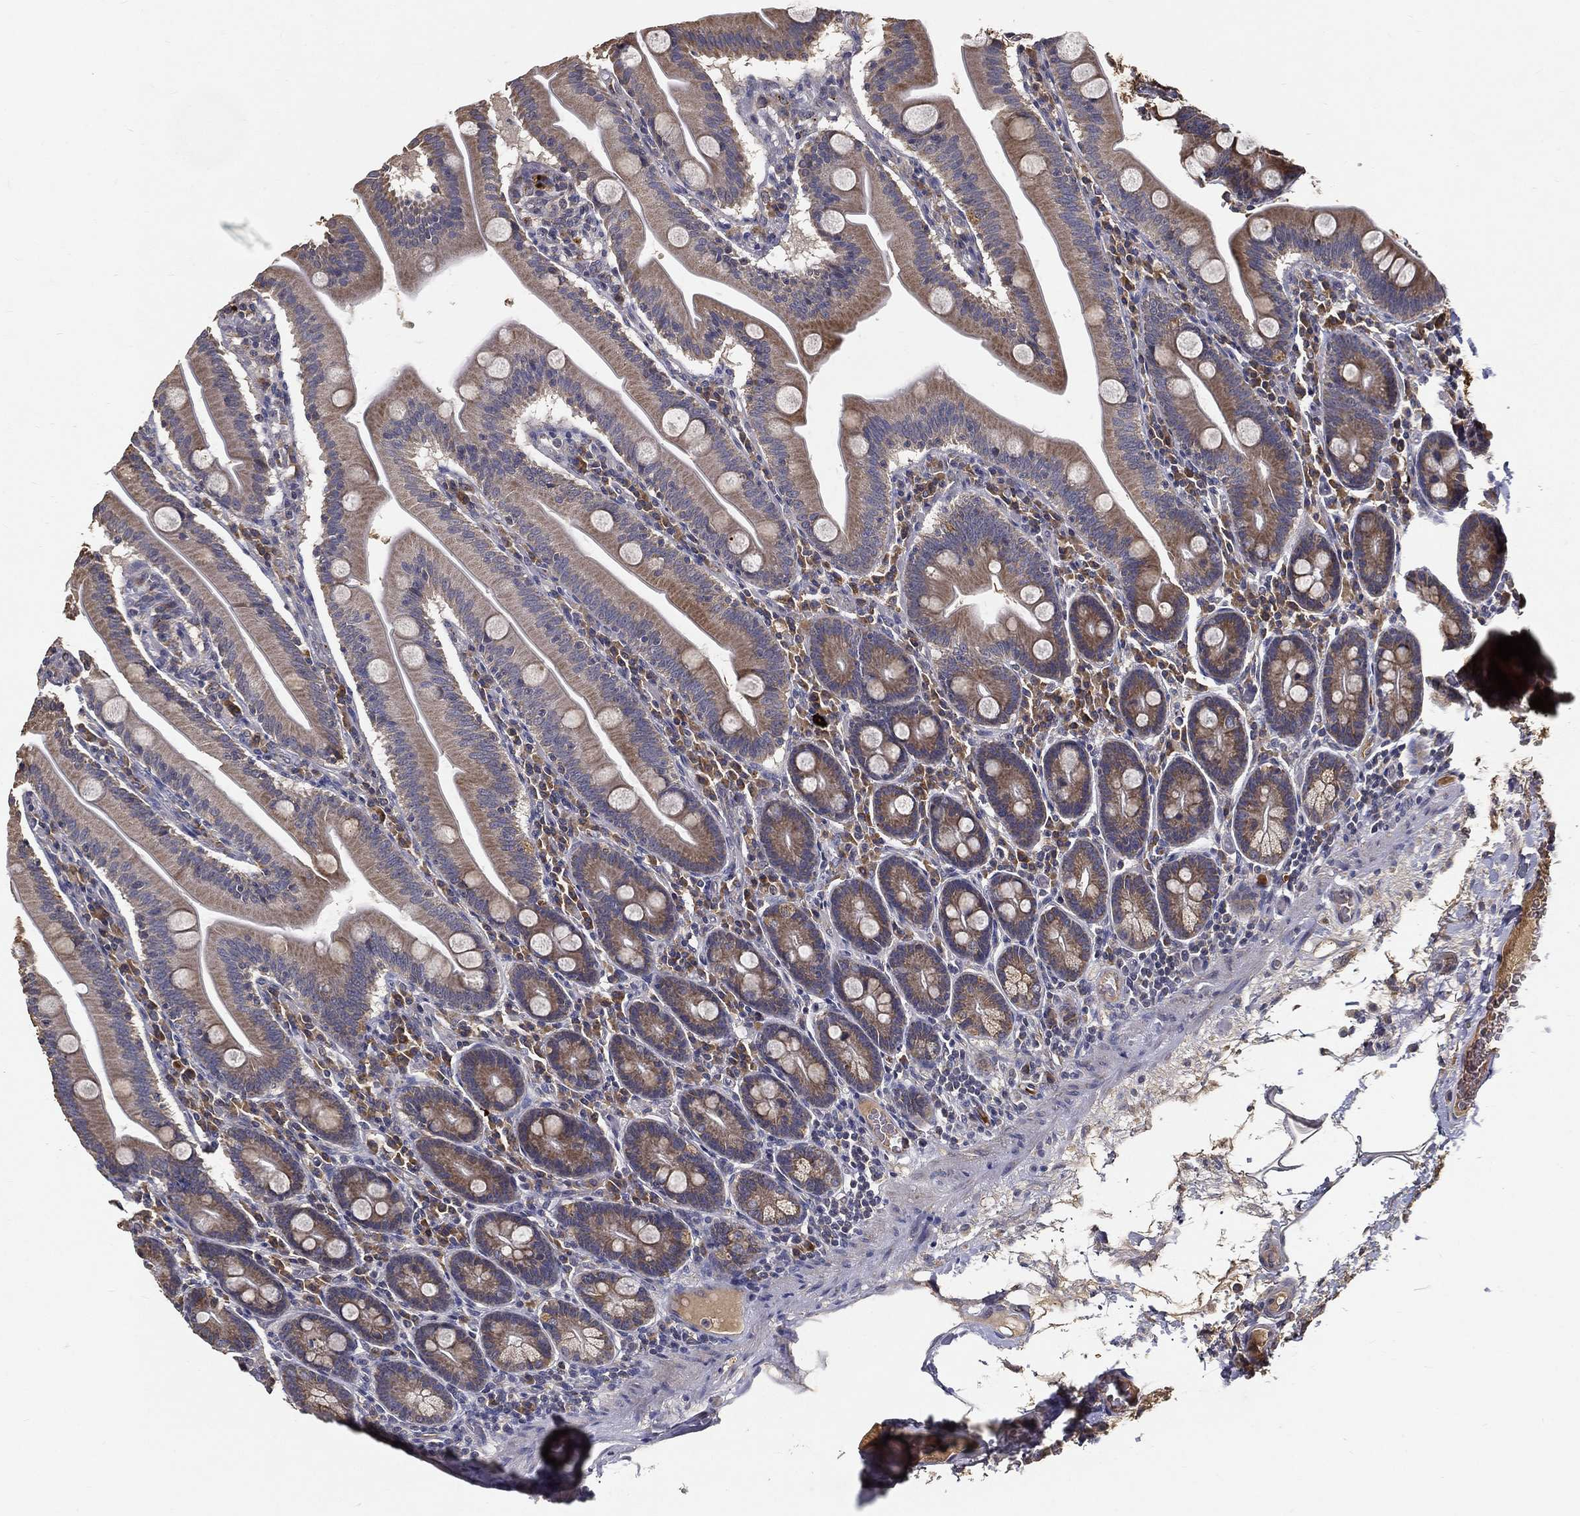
{"staining": {"intensity": "moderate", "quantity": ">75%", "location": "cytoplasmic/membranous"}, "tissue": "small intestine", "cell_type": "Glandular cells", "image_type": "normal", "snomed": [{"axis": "morphology", "description": "Normal tissue, NOS"}, {"axis": "topography", "description": "Small intestine"}], "caption": "Normal small intestine was stained to show a protein in brown. There is medium levels of moderate cytoplasmic/membranous staining in approximately >75% of glandular cells.", "gene": "MT", "patient": {"sex": "male", "age": 37}}